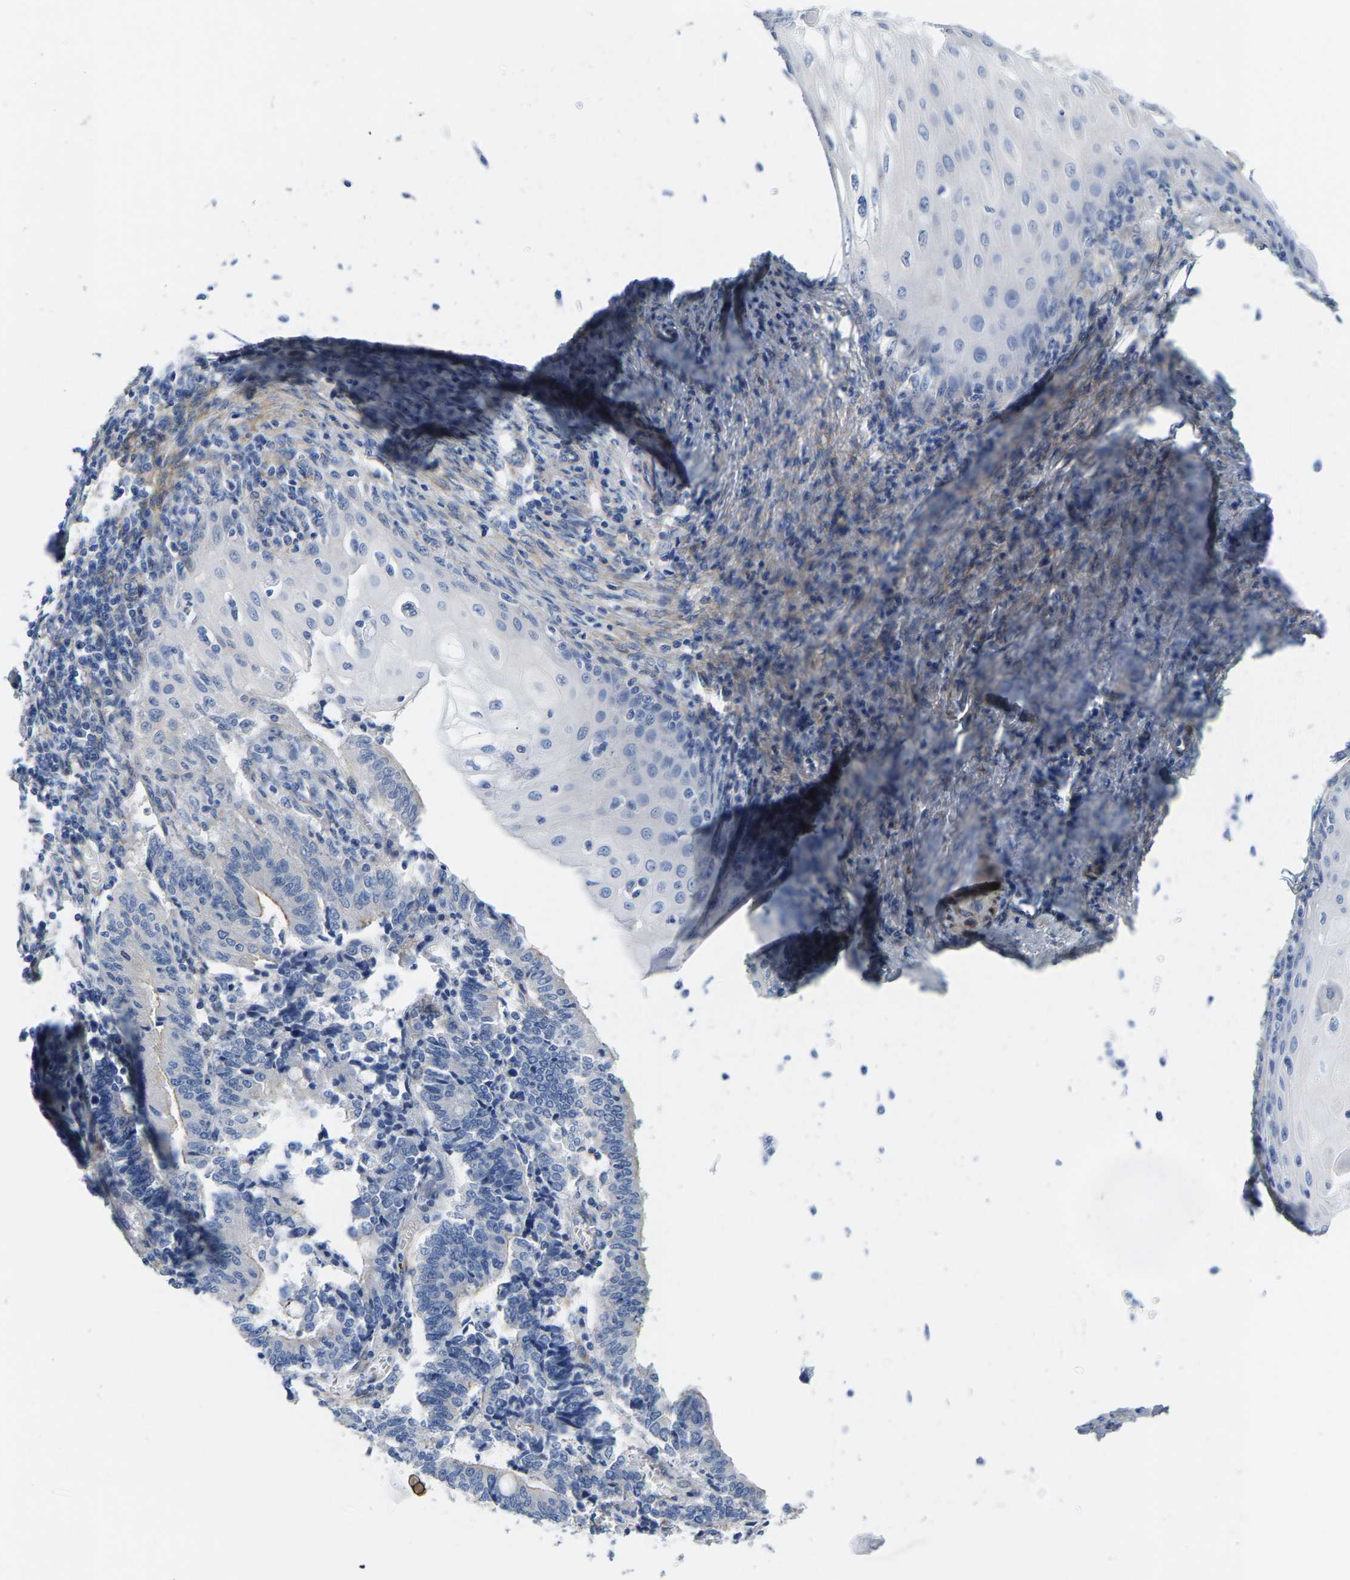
{"staining": {"intensity": "negative", "quantity": "none", "location": "none"}, "tissue": "cervical cancer", "cell_type": "Tumor cells", "image_type": "cancer", "snomed": [{"axis": "morphology", "description": "Adenocarcinoma, NOS"}, {"axis": "topography", "description": "Cervix"}], "caption": "DAB (3,3'-diaminobenzidine) immunohistochemical staining of adenocarcinoma (cervical) exhibits no significant expression in tumor cells.", "gene": "DSCAM", "patient": {"sex": "female", "age": 44}}